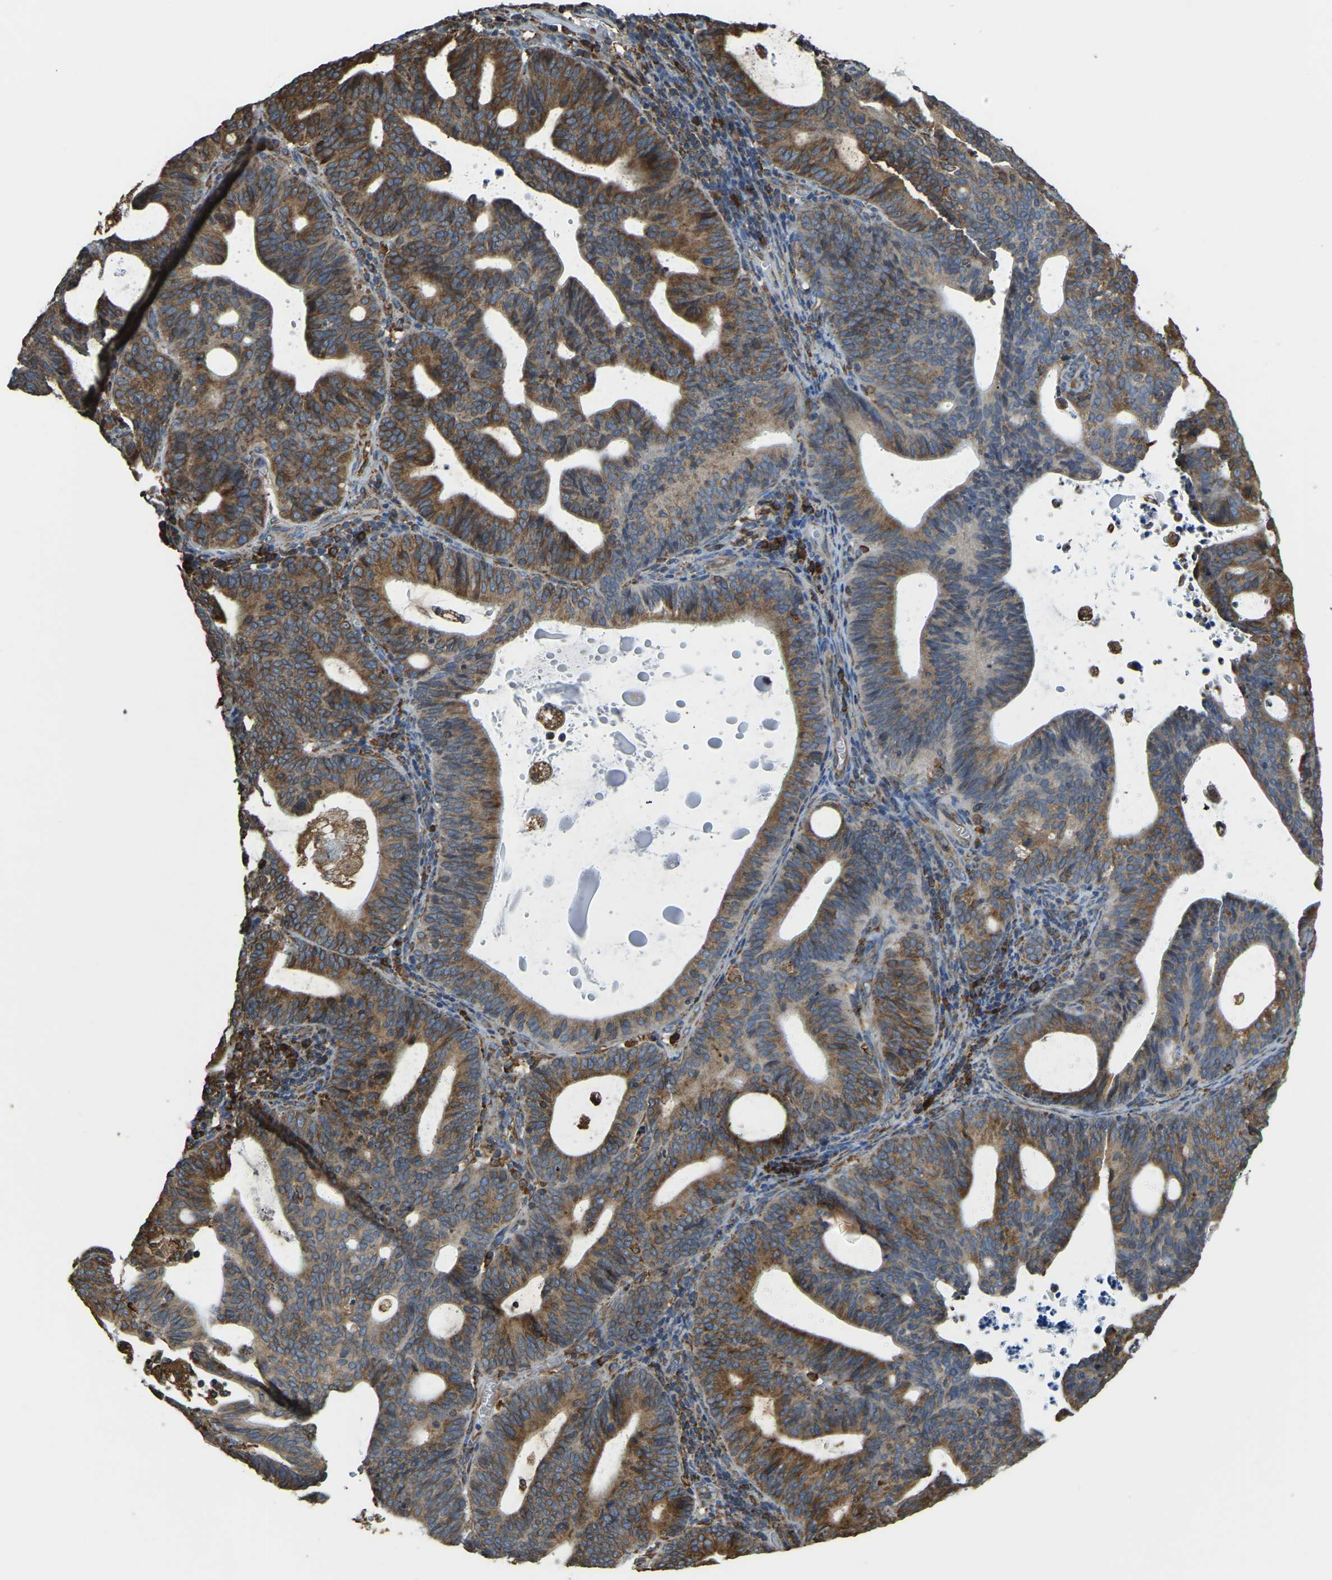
{"staining": {"intensity": "strong", "quantity": "25%-75%", "location": "cytoplasmic/membranous"}, "tissue": "endometrial cancer", "cell_type": "Tumor cells", "image_type": "cancer", "snomed": [{"axis": "morphology", "description": "Adenocarcinoma, NOS"}, {"axis": "topography", "description": "Uterus"}], "caption": "Adenocarcinoma (endometrial) stained with a brown dye displays strong cytoplasmic/membranous positive expression in approximately 25%-75% of tumor cells.", "gene": "RNF115", "patient": {"sex": "female", "age": 83}}